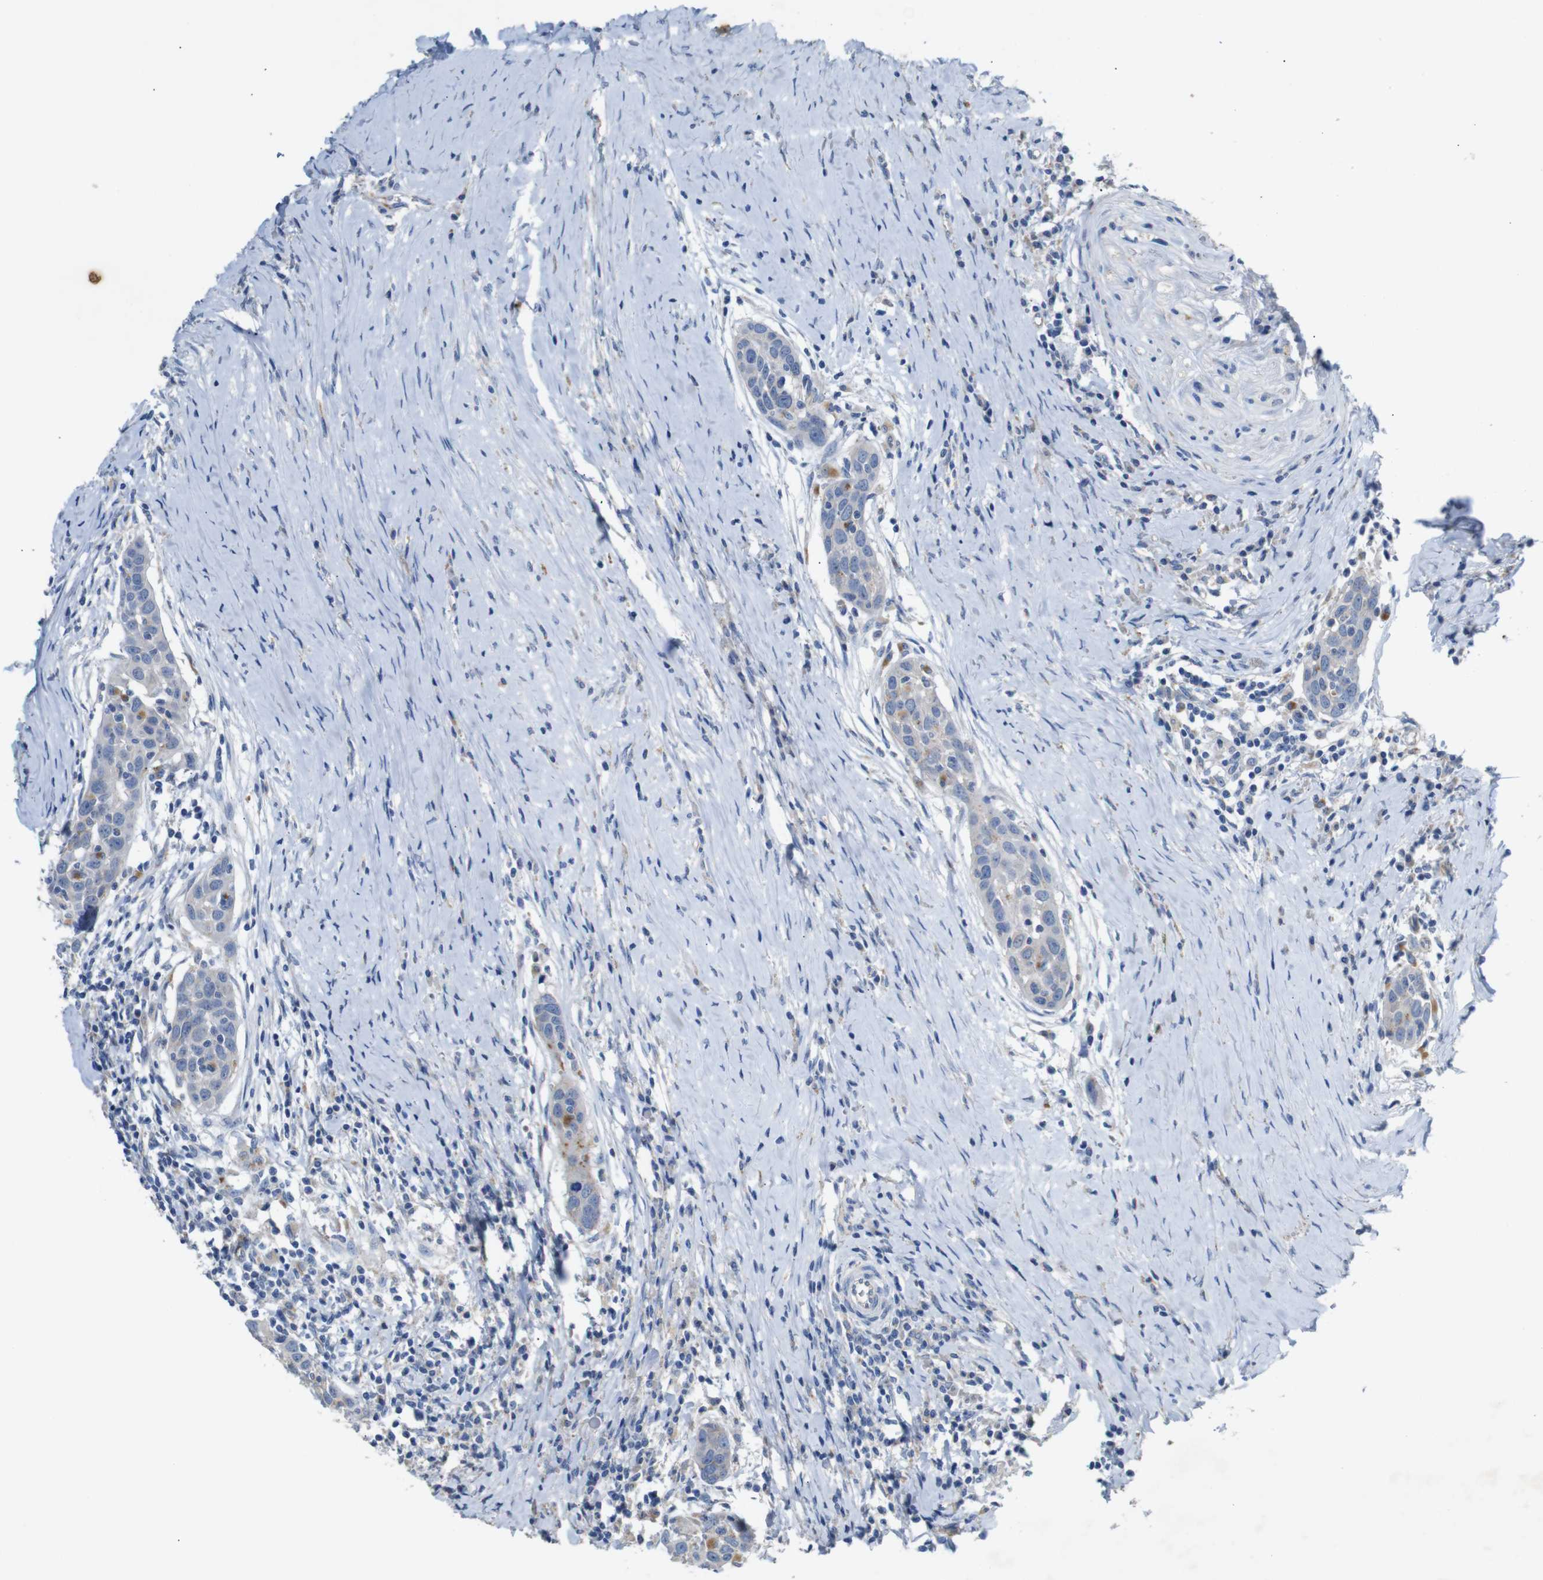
{"staining": {"intensity": "weak", "quantity": "<25%", "location": "cytoplasmic/membranous"}, "tissue": "head and neck cancer", "cell_type": "Tumor cells", "image_type": "cancer", "snomed": [{"axis": "morphology", "description": "Squamous cell carcinoma, NOS"}, {"axis": "topography", "description": "Oral tissue"}, {"axis": "topography", "description": "Head-Neck"}], "caption": "Immunohistochemistry (IHC) image of head and neck cancer stained for a protein (brown), which exhibits no positivity in tumor cells.", "gene": "NHLRC3", "patient": {"sex": "female", "age": 50}}